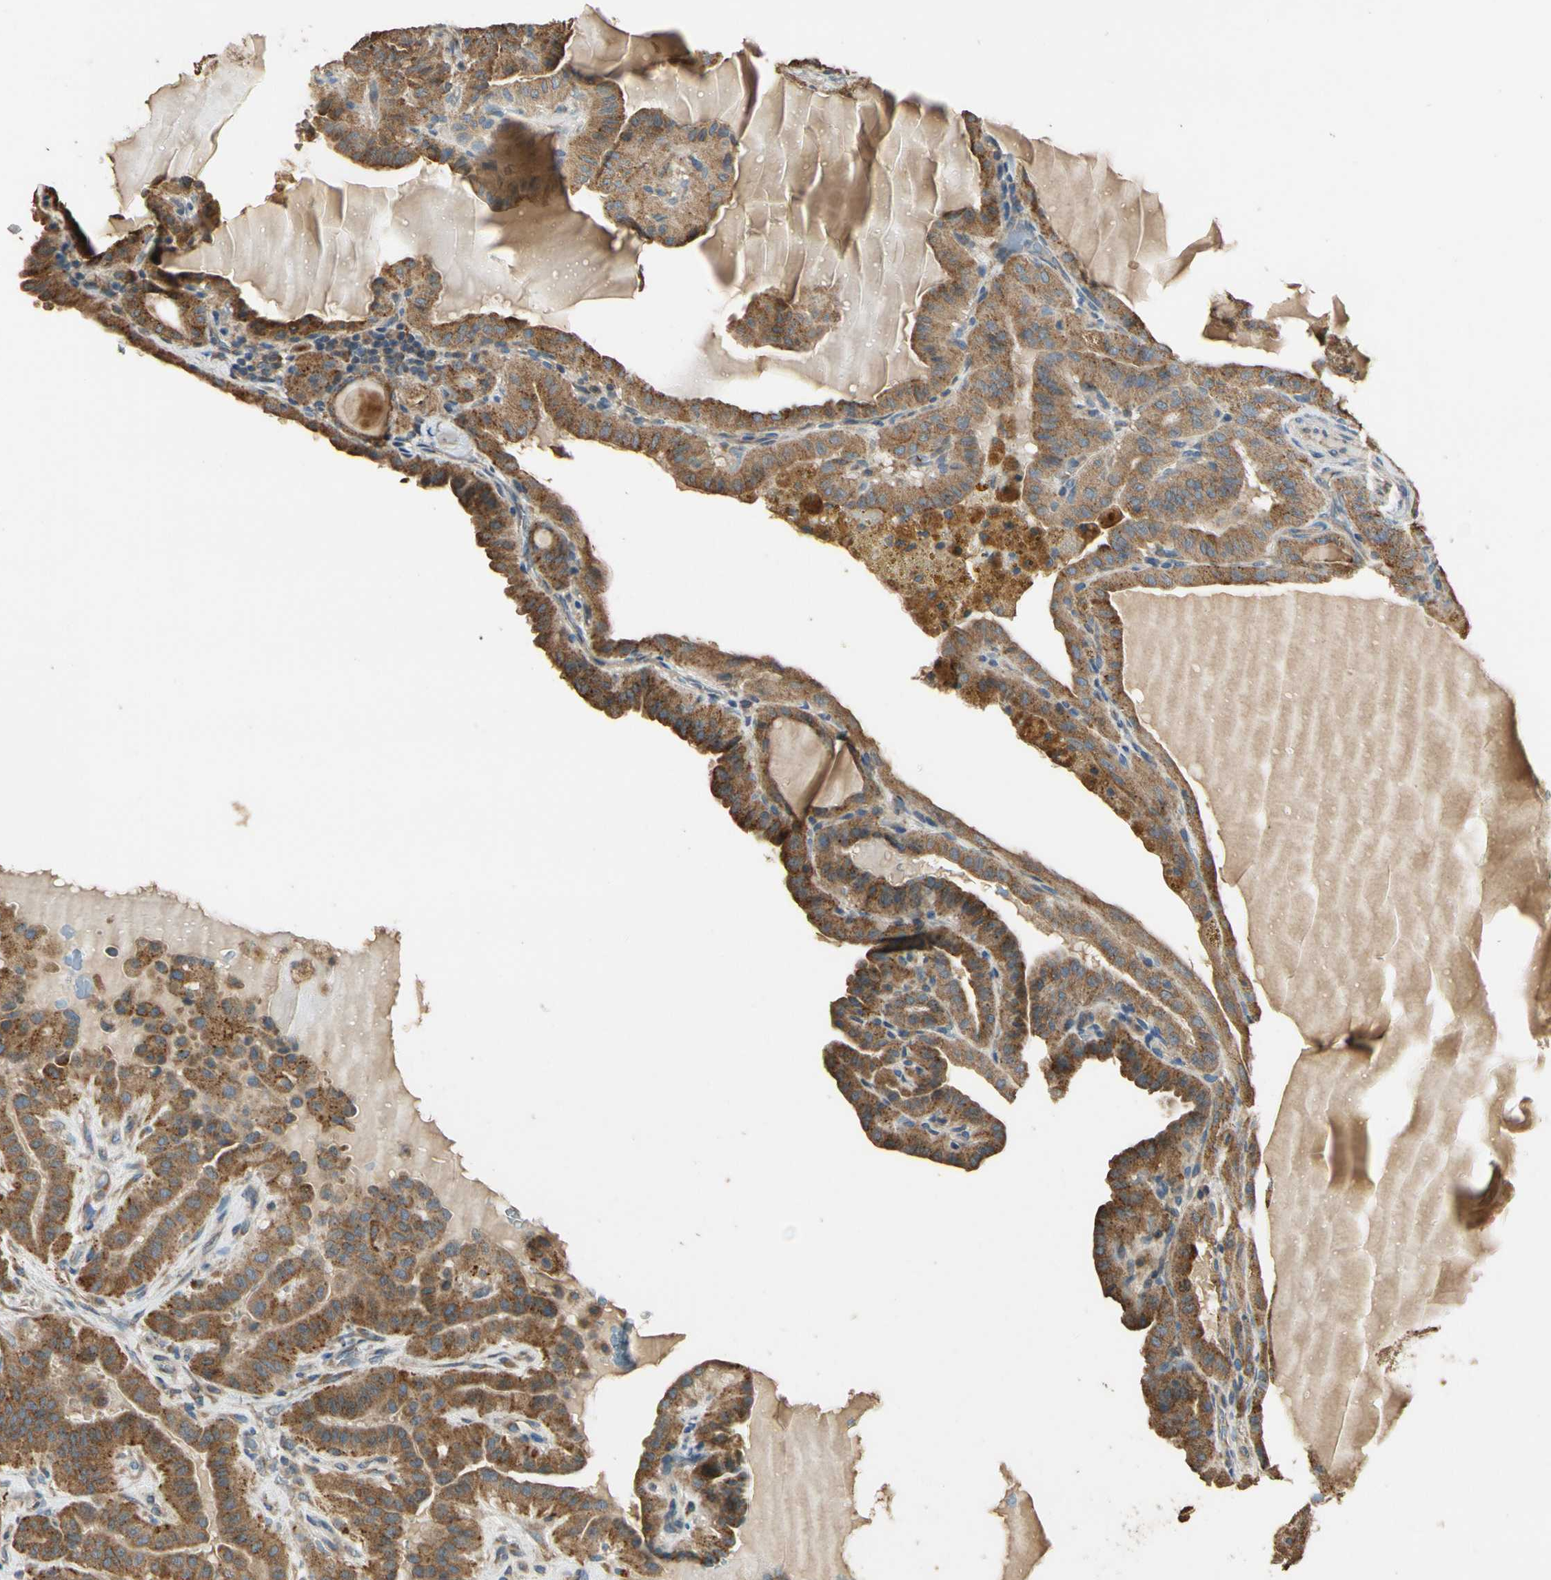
{"staining": {"intensity": "strong", "quantity": ">75%", "location": "cytoplasmic/membranous"}, "tissue": "thyroid cancer", "cell_type": "Tumor cells", "image_type": "cancer", "snomed": [{"axis": "morphology", "description": "Papillary adenocarcinoma, NOS"}, {"axis": "topography", "description": "Thyroid gland"}], "caption": "Protein staining of thyroid cancer (papillary adenocarcinoma) tissue displays strong cytoplasmic/membranous staining in about >75% of tumor cells. (DAB = brown stain, brightfield microscopy at high magnification).", "gene": "STX18", "patient": {"sex": "male", "age": 77}}